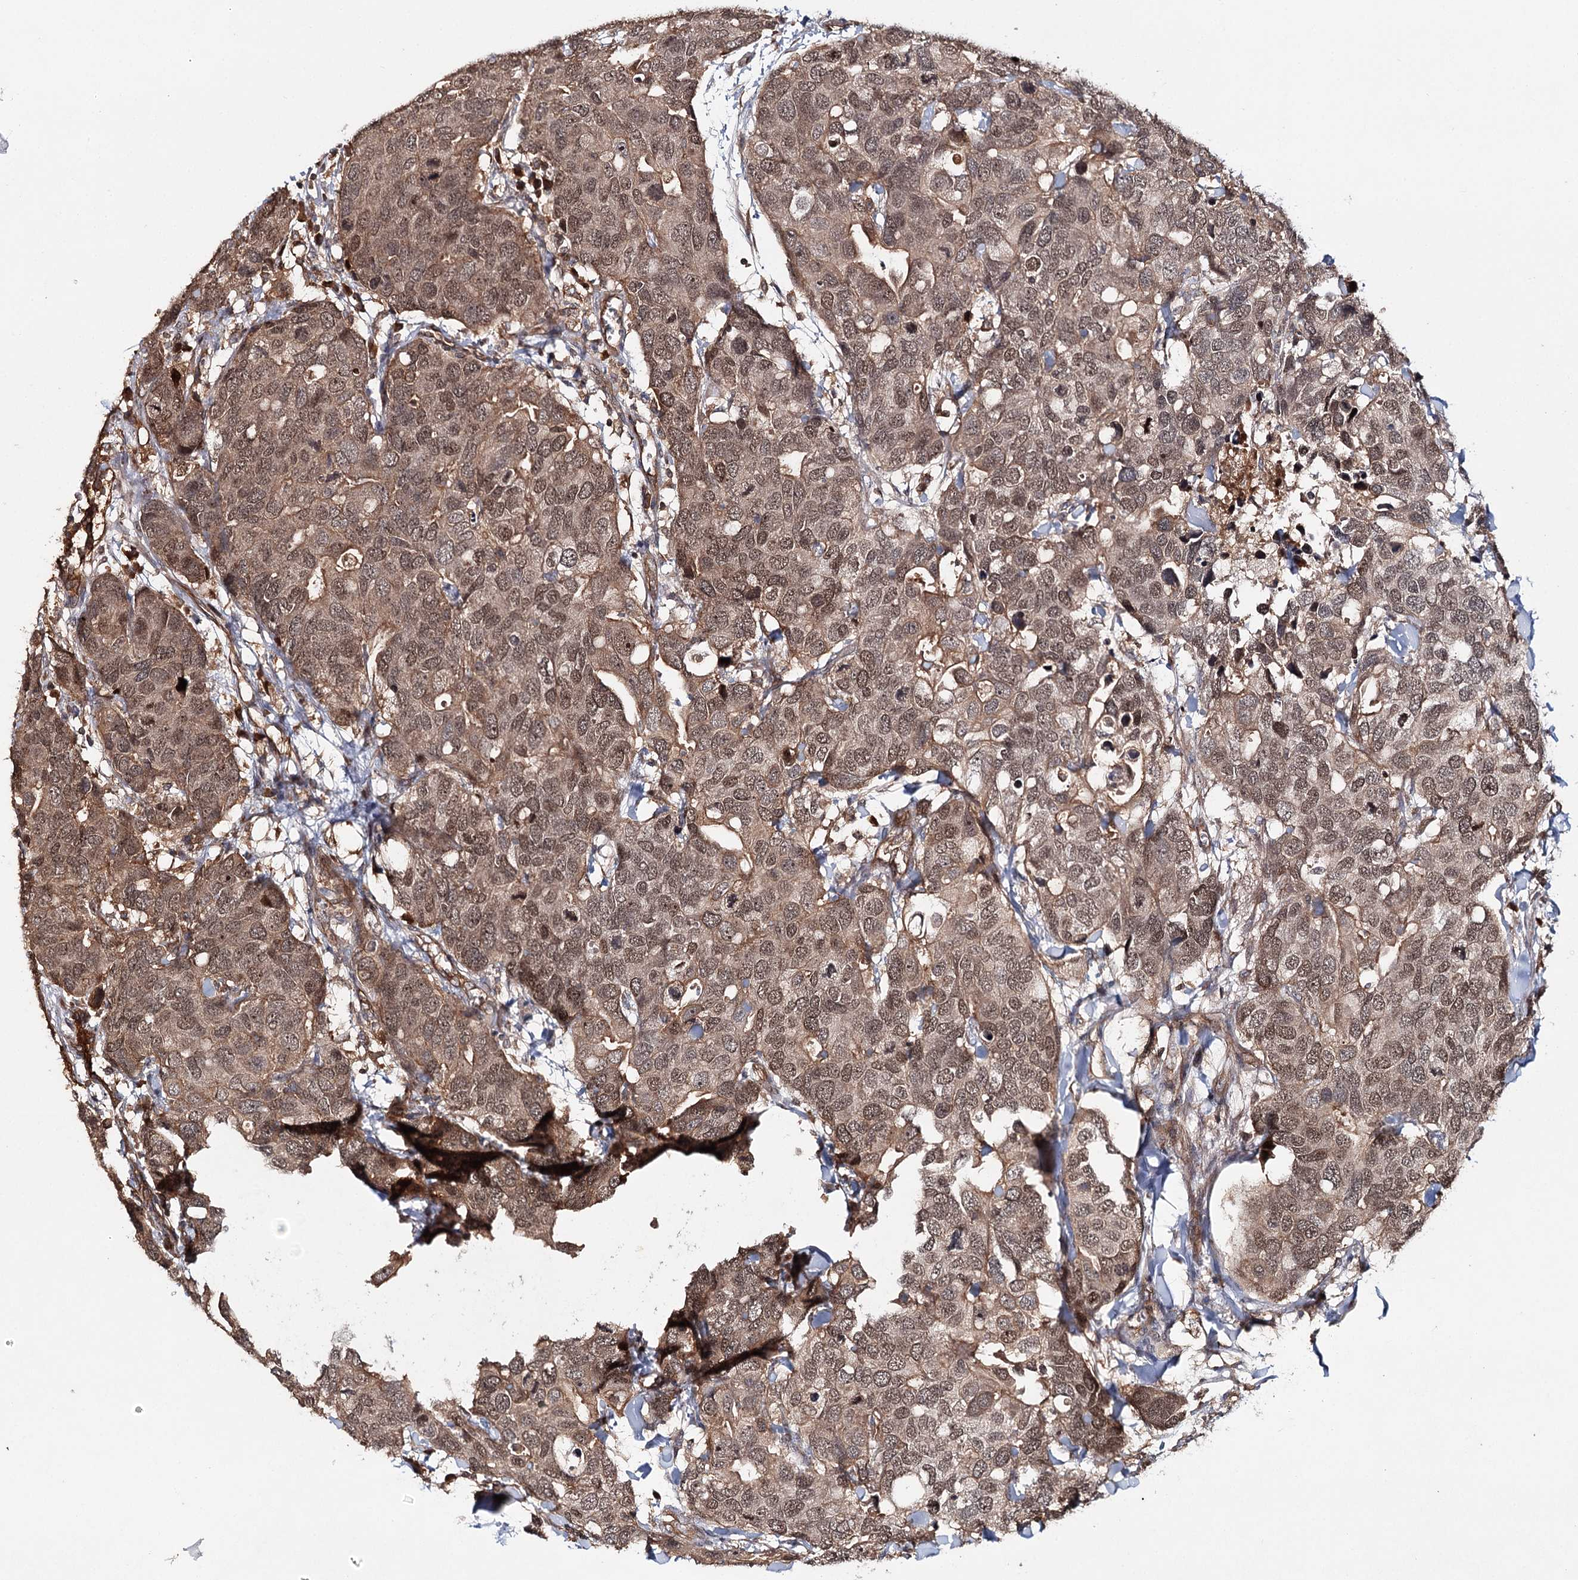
{"staining": {"intensity": "moderate", "quantity": ">75%", "location": "cytoplasmic/membranous,nuclear"}, "tissue": "breast cancer", "cell_type": "Tumor cells", "image_type": "cancer", "snomed": [{"axis": "morphology", "description": "Duct carcinoma"}, {"axis": "topography", "description": "Breast"}], "caption": "Brown immunohistochemical staining in intraductal carcinoma (breast) reveals moderate cytoplasmic/membranous and nuclear positivity in about >75% of tumor cells.", "gene": "BCR", "patient": {"sex": "female", "age": 83}}